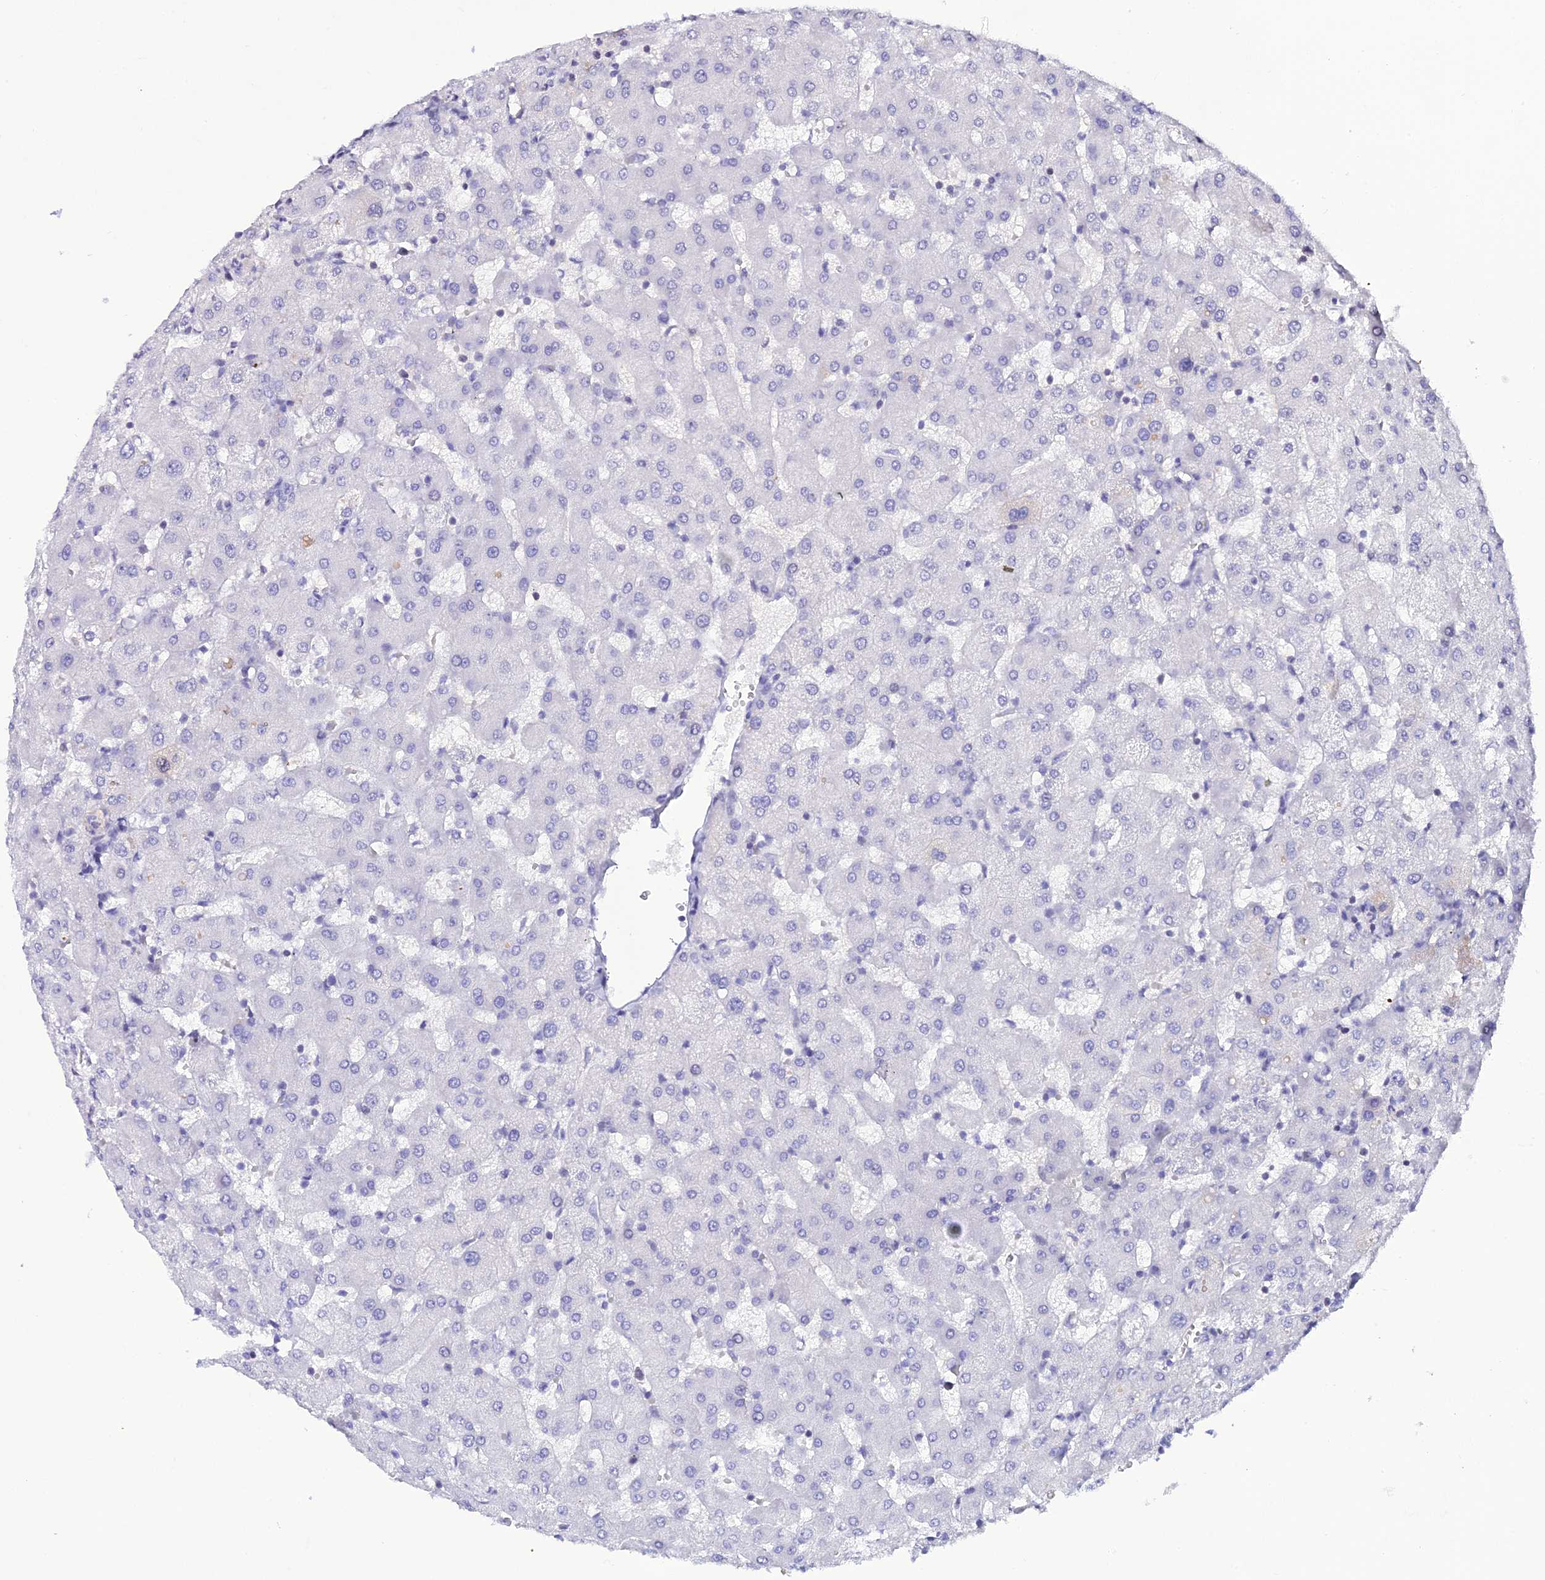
{"staining": {"intensity": "negative", "quantity": "none", "location": "none"}, "tissue": "liver", "cell_type": "Cholangiocytes", "image_type": "normal", "snomed": [{"axis": "morphology", "description": "Normal tissue, NOS"}, {"axis": "topography", "description": "Liver"}], "caption": "Protein analysis of unremarkable liver reveals no significant positivity in cholangiocytes. (DAB (3,3'-diaminobenzidine) IHC visualized using brightfield microscopy, high magnification).", "gene": "DEFB132", "patient": {"sex": "female", "age": 63}}